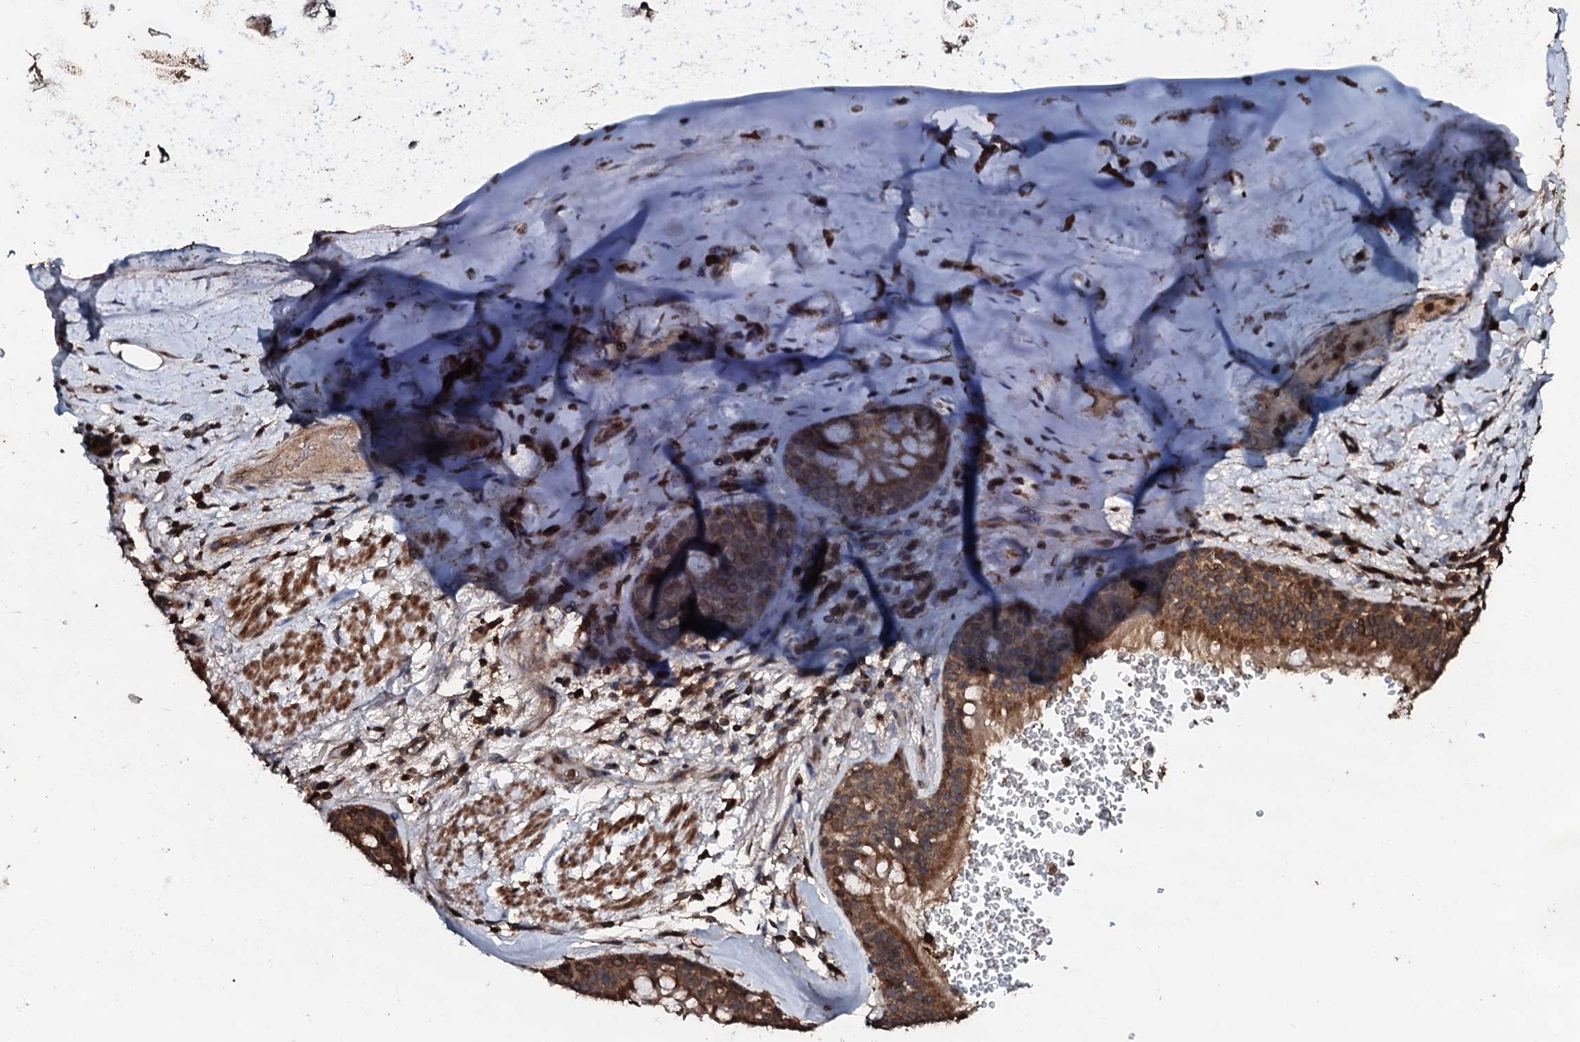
{"staining": {"intensity": "strong", "quantity": ">75%", "location": "cytoplasmic/membranous"}, "tissue": "soft tissue", "cell_type": "Chondrocytes", "image_type": "normal", "snomed": [{"axis": "morphology", "description": "Normal tissue, NOS"}, {"axis": "topography", "description": "Lymph node"}, {"axis": "topography", "description": "Cartilage tissue"}, {"axis": "topography", "description": "Bronchus"}], "caption": "IHC photomicrograph of normal soft tissue: human soft tissue stained using immunohistochemistry (IHC) demonstrates high levels of strong protein expression localized specifically in the cytoplasmic/membranous of chondrocytes, appearing as a cytoplasmic/membranous brown color.", "gene": "SDHAF2", "patient": {"sex": "male", "age": 63}}